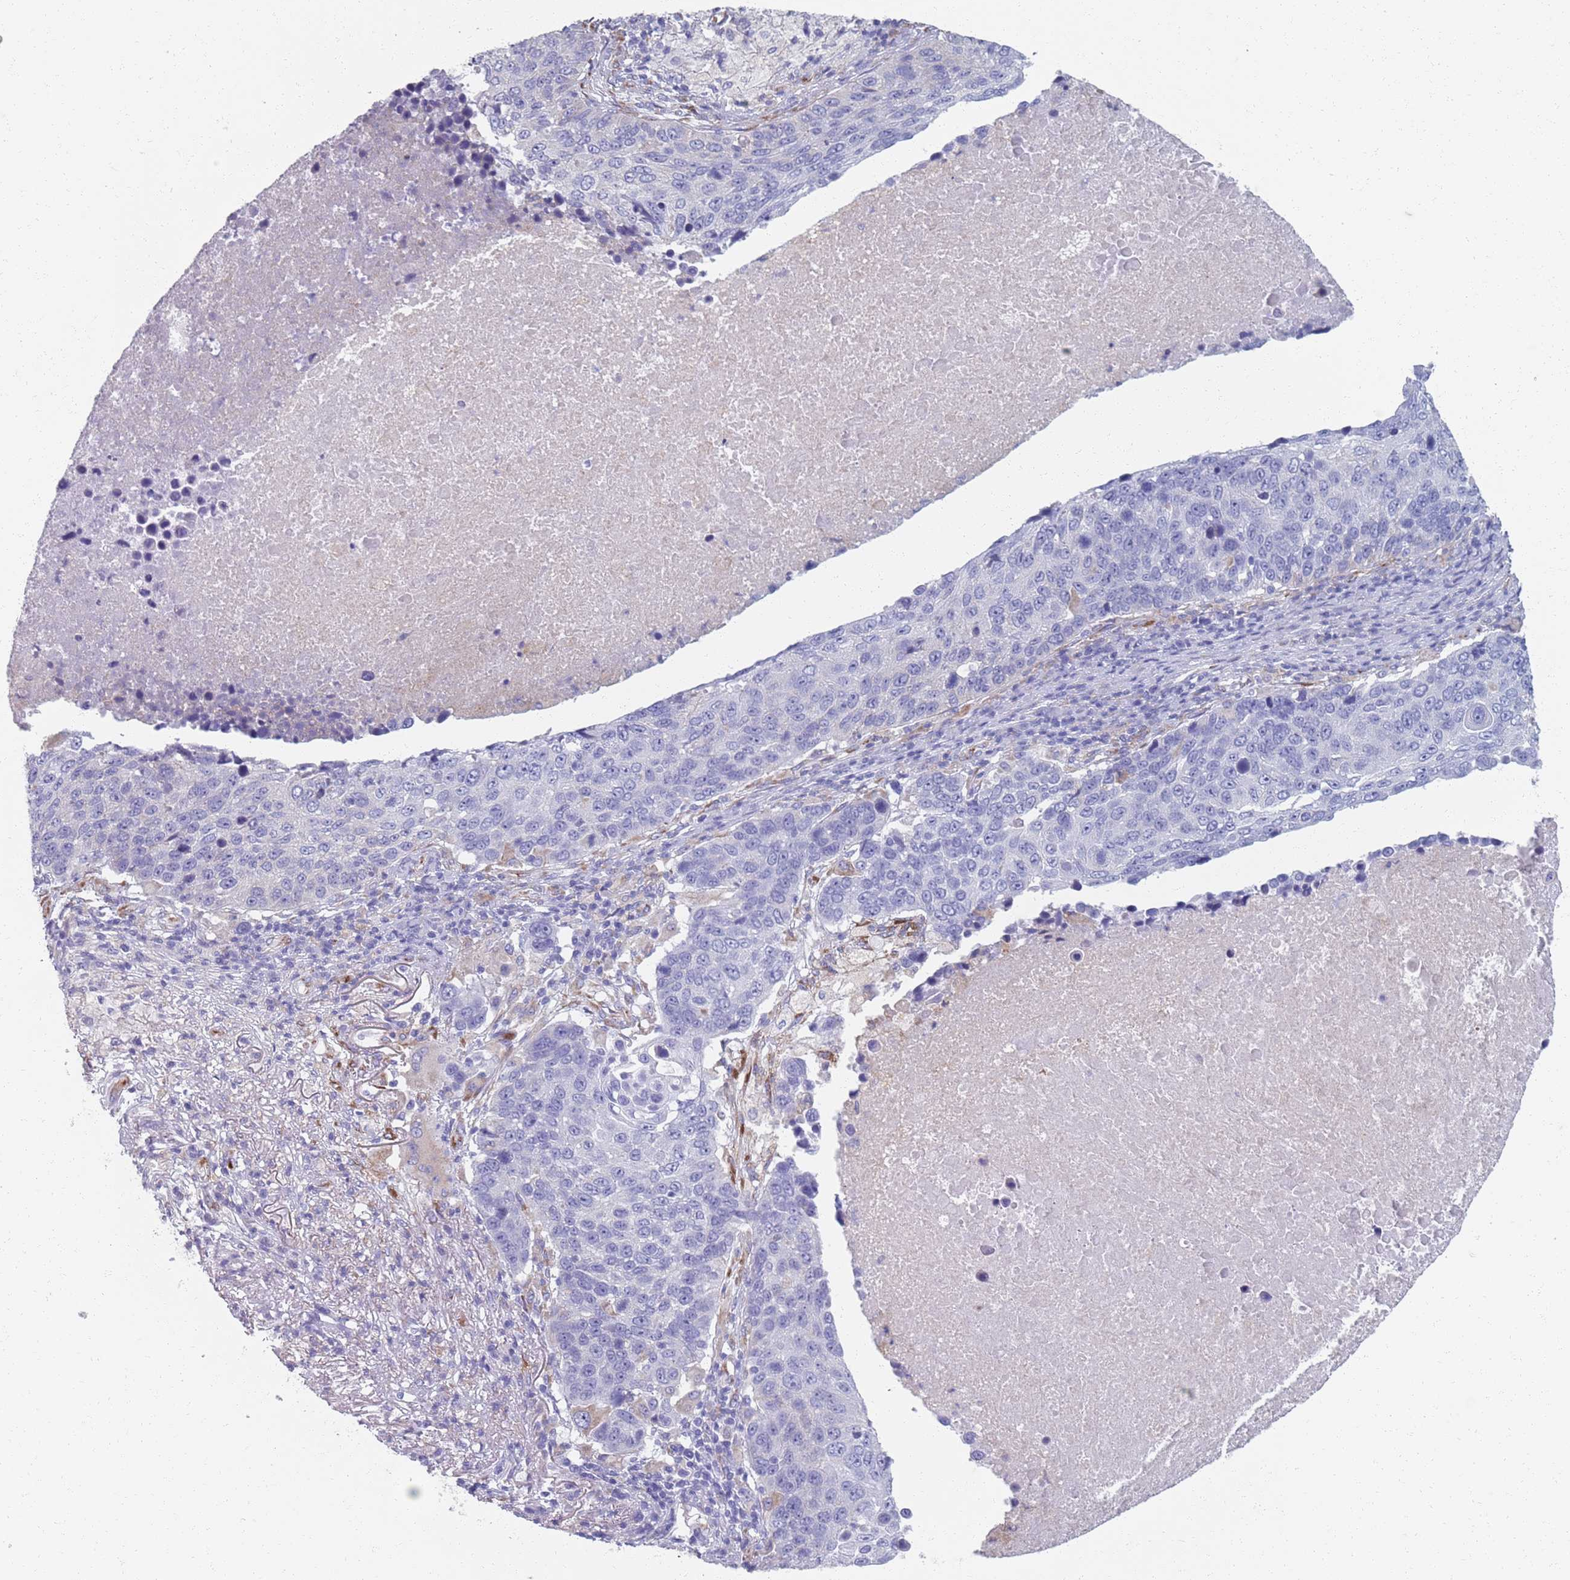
{"staining": {"intensity": "negative", "quantity": "none", "location": "none"}, "tissue": "lung cancer", "cell_type": "Tumor cells", "image_type": "cancer", "snomed": [{"axis": "morphology", "description": "Normal tissue, NOS"}, {"axis": "morphology", "description": "Squamous cell carcinoma, NOS"}, {"axis": "topography", "description": "Lymph node"}, {"axis": "topography", "description": "Lung"}], "caption": "Lung cancer (squamous cell carcinoma) was stained to show a protein in brown. There is no significant staining in tumor cells.", "gene": "PLOD1", "patient": {"sex": "male", "age": 66}}